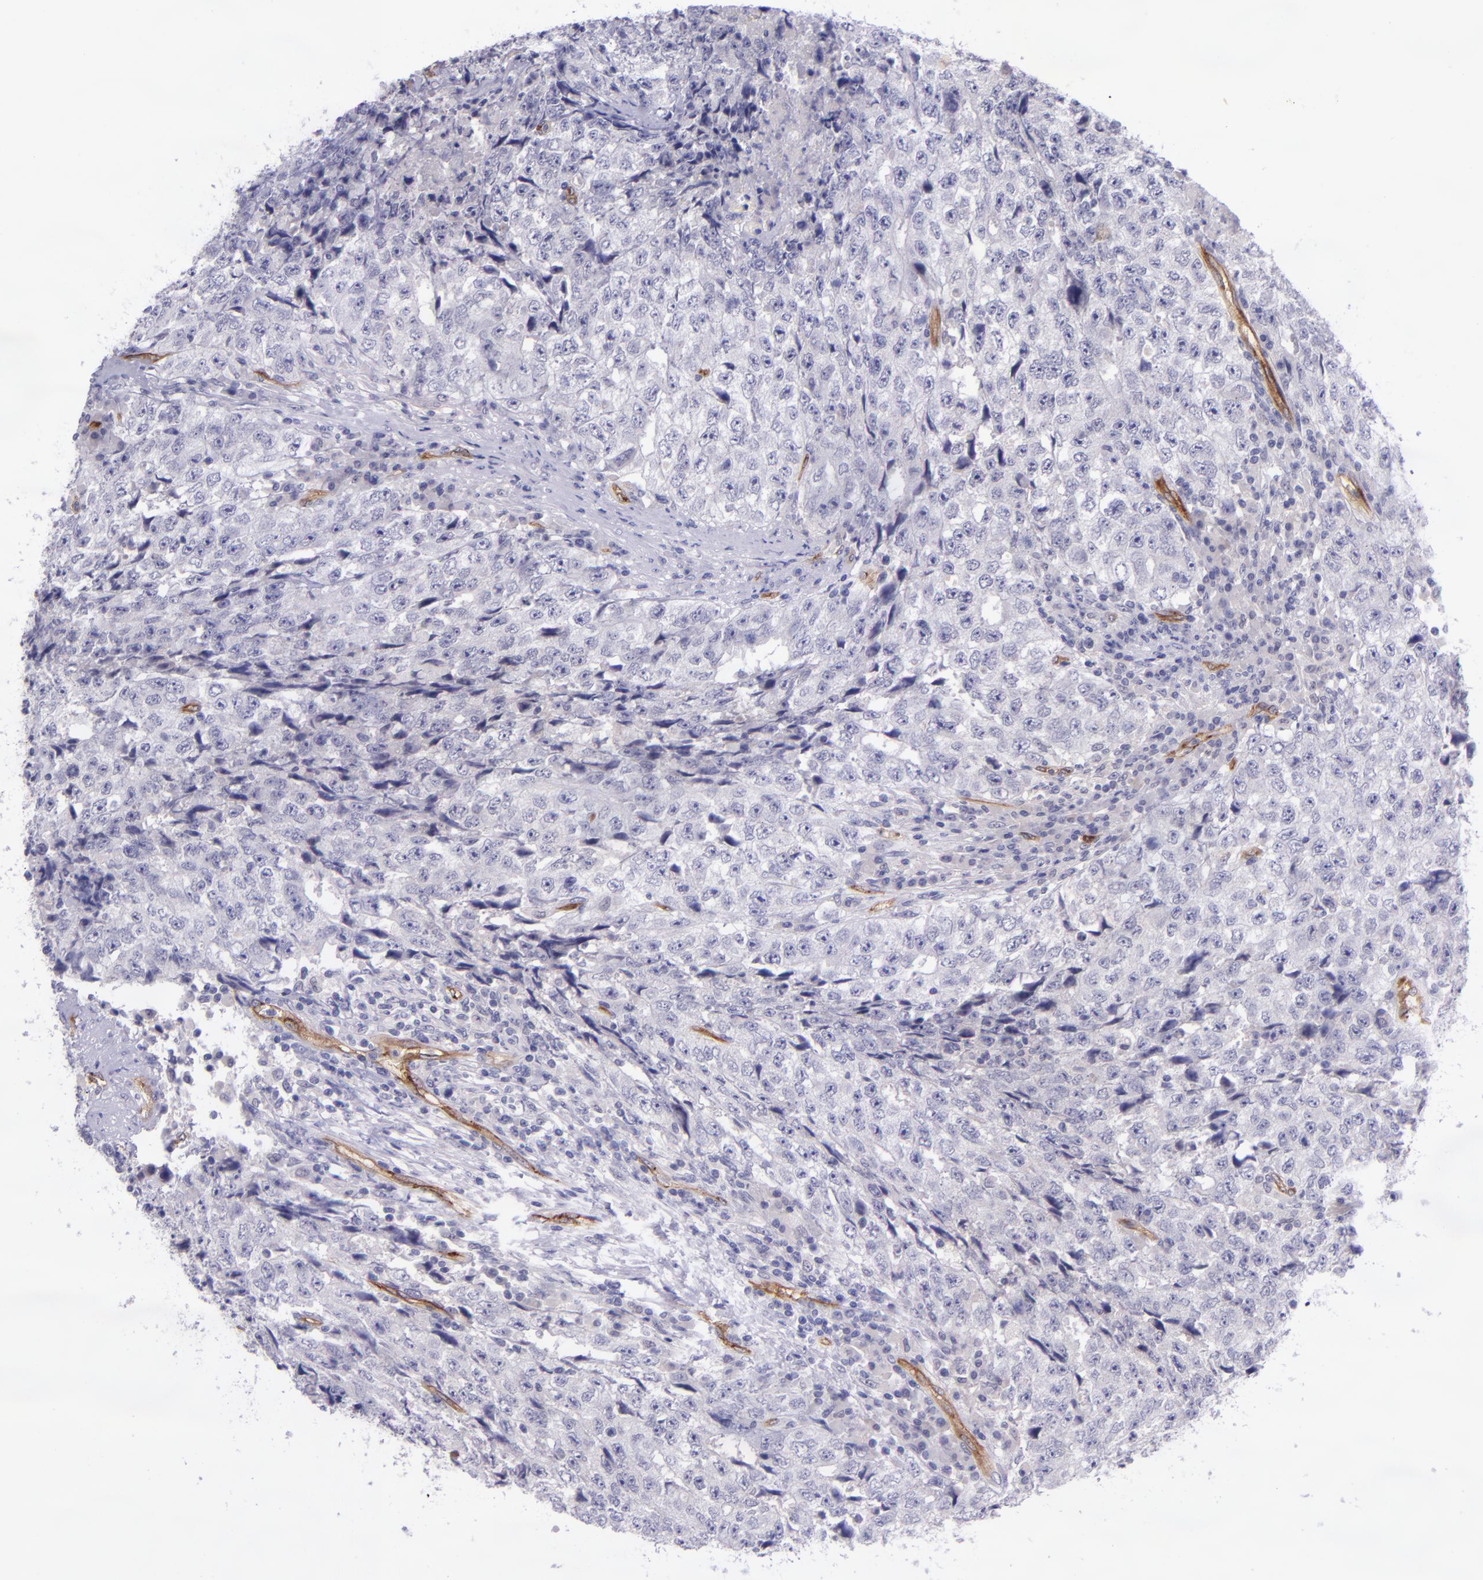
{"staining": {"intensity": "negative", "quantity": "none", "location": "none"}, "tissue": "testis cancer", "cell_type": "Tumor cells", "image_type": "cancer", "snomed": [{"axis": "morphology", "description": "Necrosis, NOS"}, {"axis": "morphology", "description": "Carcinoma, Embryonal, NOS"}, {"axis": "topography", "description": "Testis"}], "caption": "Tumor cells show no significant positivity in testis embryonal carcinoma.", "gene": "NOS3", "patient": {"sex": "male", "age": 19}}